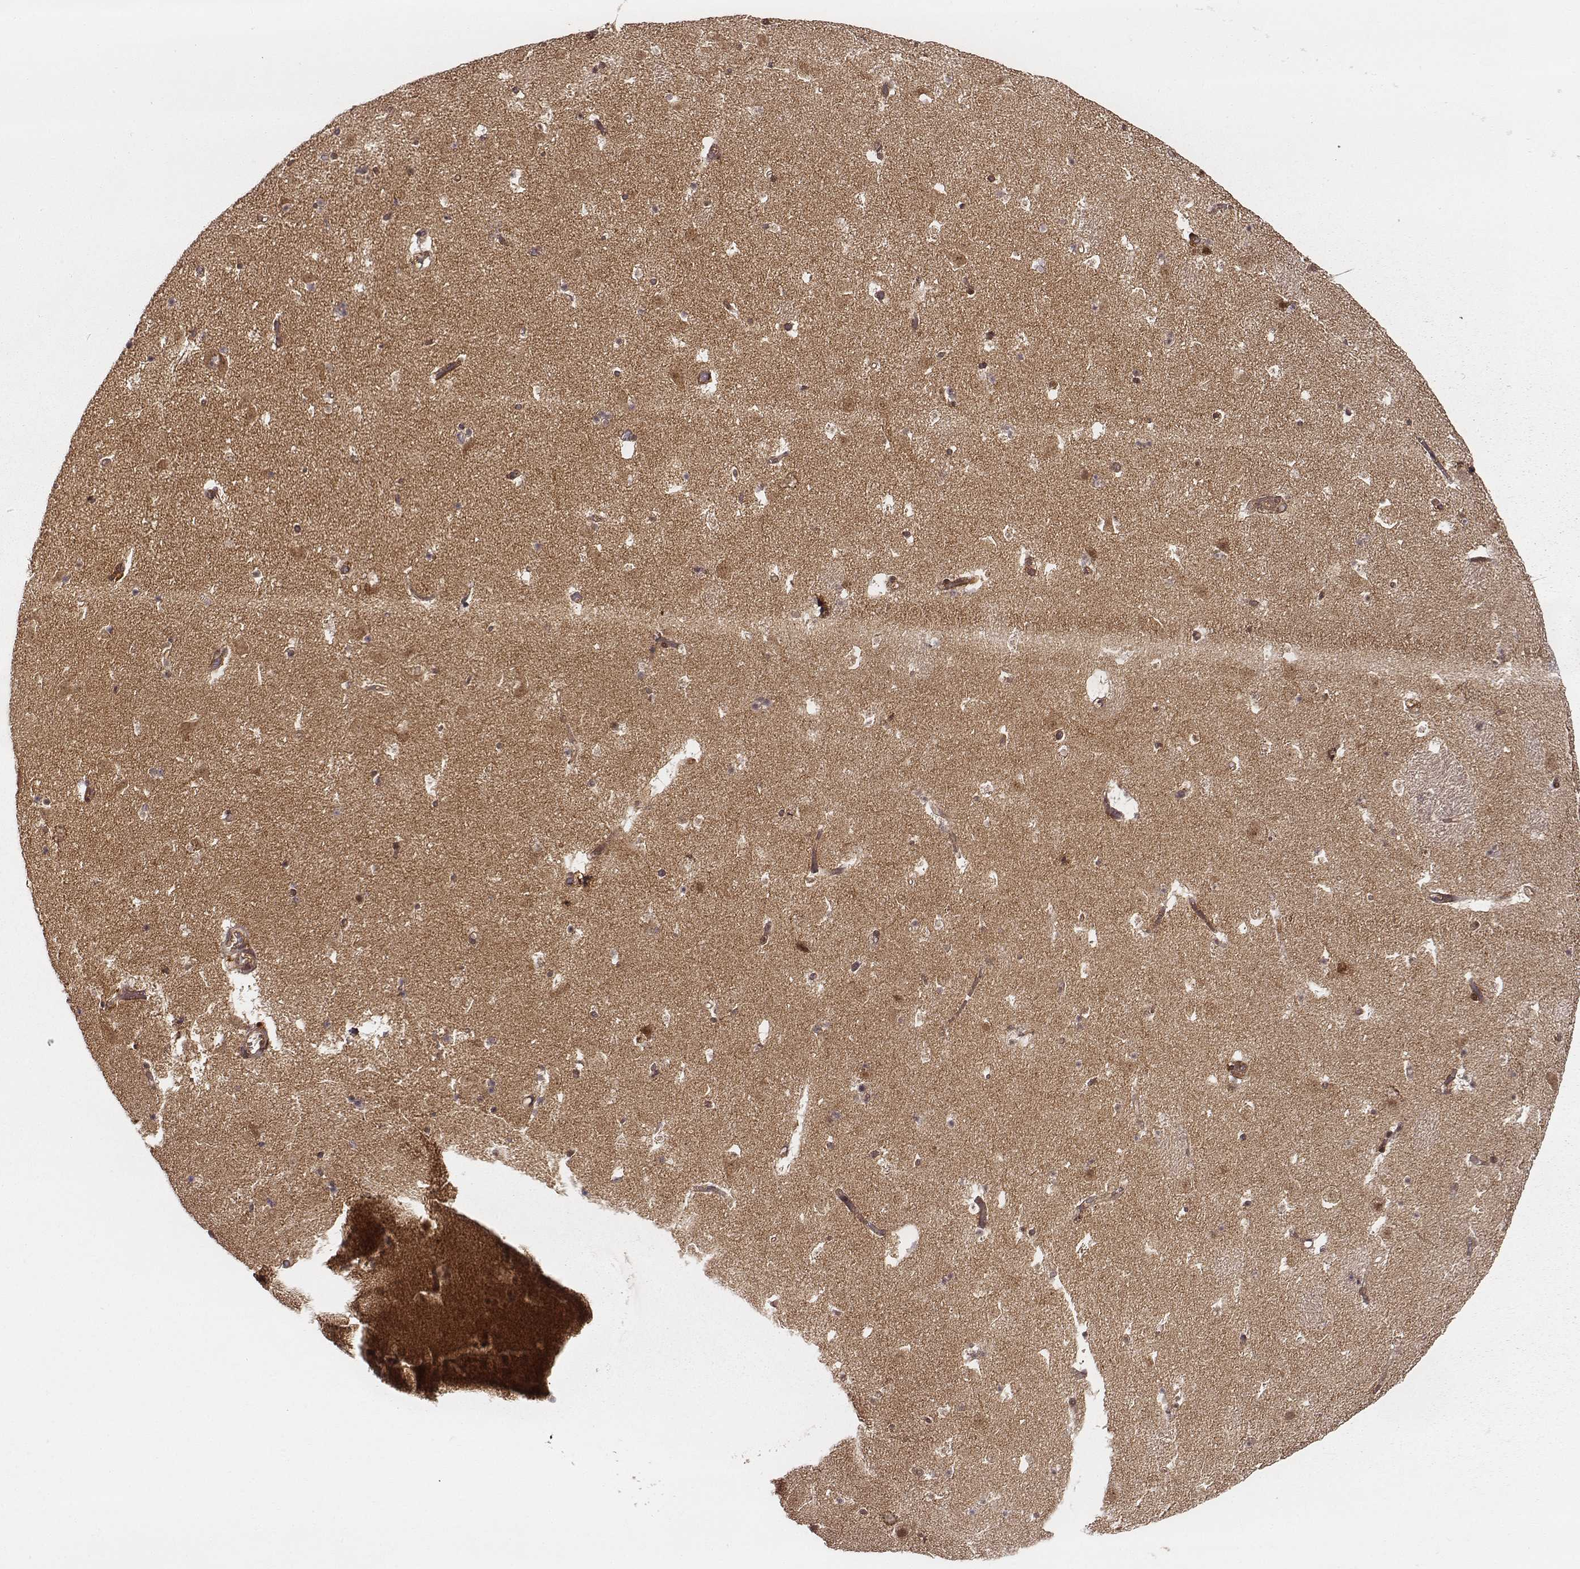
{"staining": {"intensity": "moderate", "quantity": ">75%", "location": "cytoplasmic/membranous"}, "tissue": "caudate", "cell_type": "Glial cells", "image_type": "normal", "snomed": [{"axis": "morphology", "description": "Normal tissue, NOS"}, {"axis": "topography", "description": "Lateral ventricle wall"}], "caption": "A medium amount of moderate cytoplasmic/membranous positivity is appreciated in about >75% of glial cells in unremarkable caudate.", "gene": "VPS26A", "patient": {"sex": "female", "age": 42}}